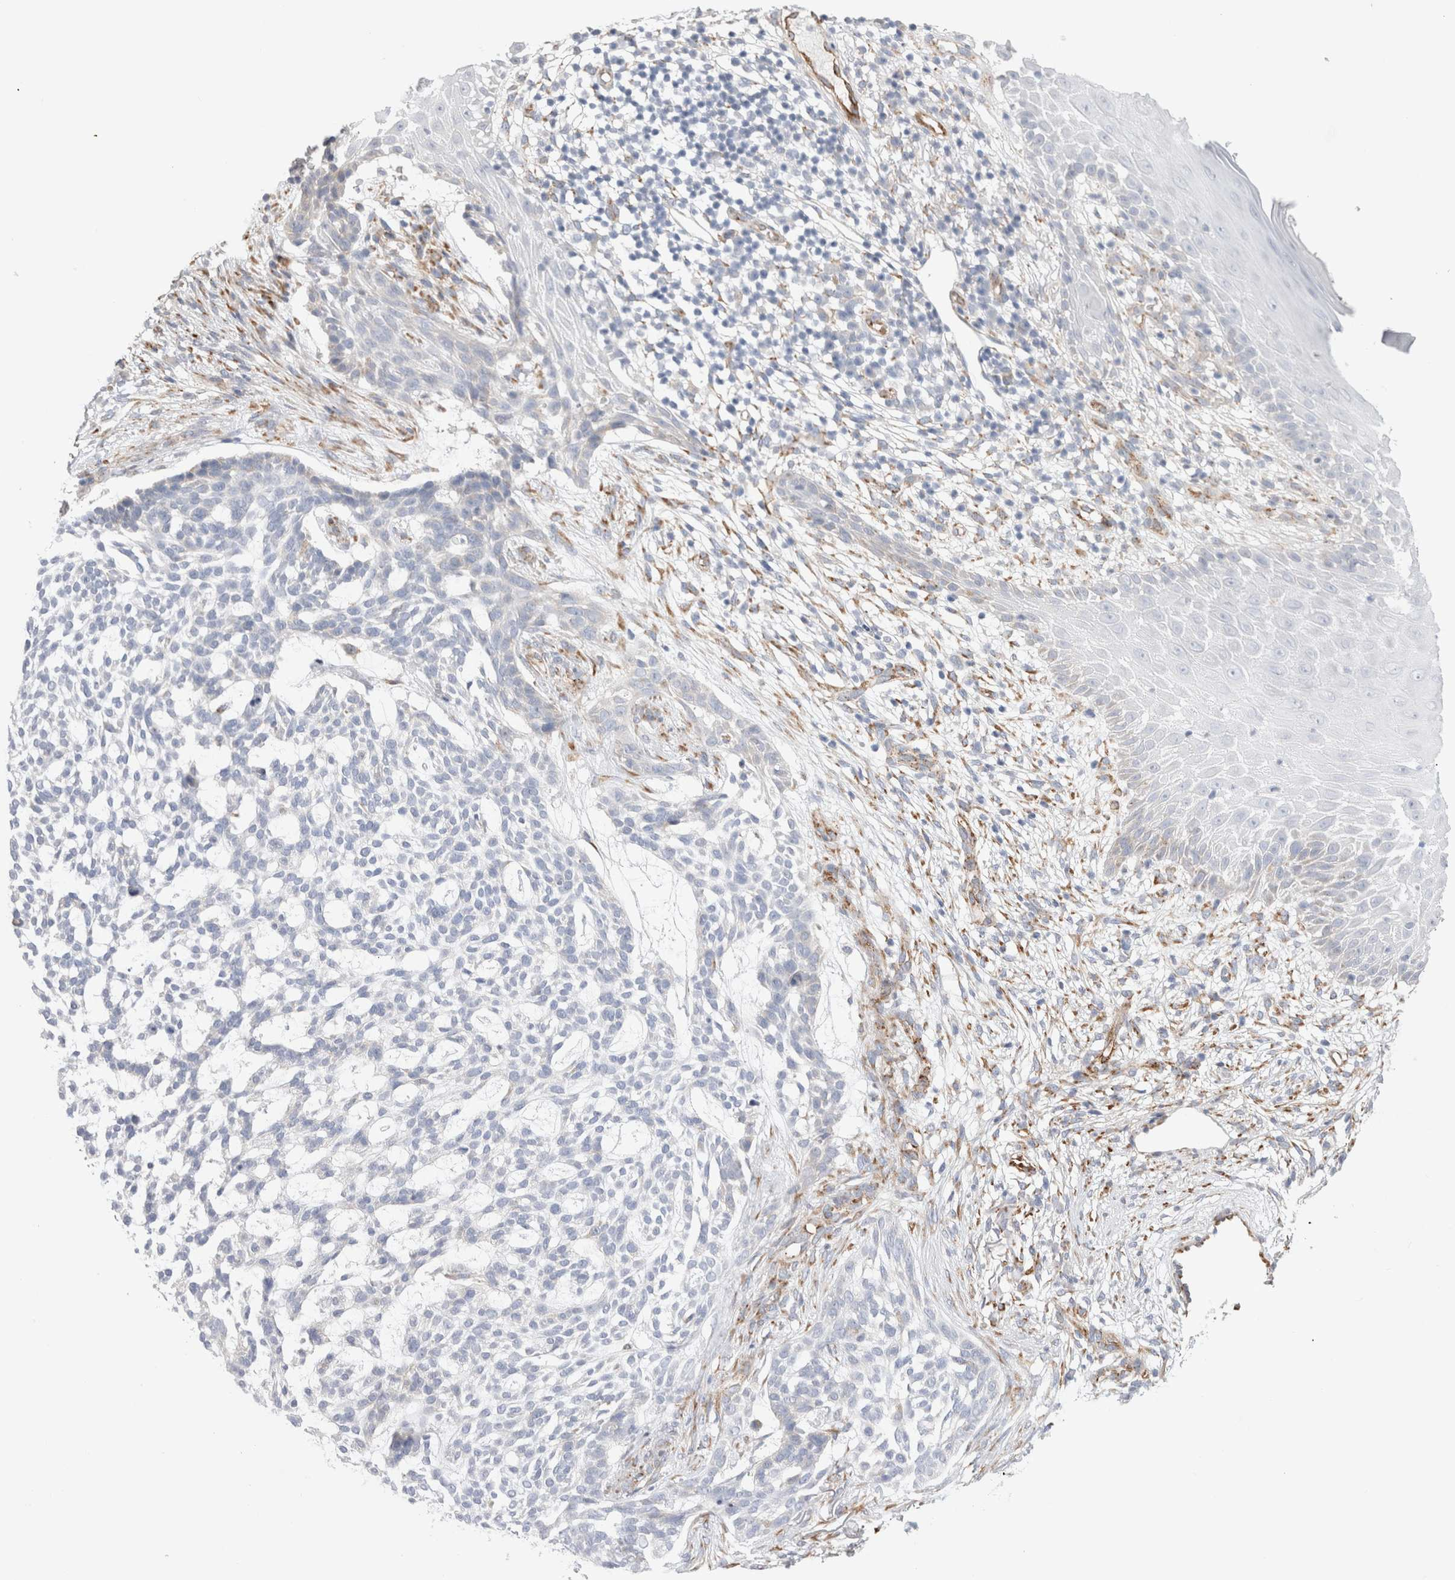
{"staining": {"intensity": "negative", "quantity": "none", "location": "none"}, "tissue": "skin cancer", "cell_type": "Tumor cells", "image_type": "cancer", "snomed": [{"axis": "morphology", "description": "Basal cell carcinoma"}, {"axis": "topography", "description": "Skin"}], "caption": "The immunohistochemistry (IHC) image has no significant staining in tumor cells of skin cancer tissue.", "gene": "CNPY4", "patient": {"sex": "female", "age": 64}}